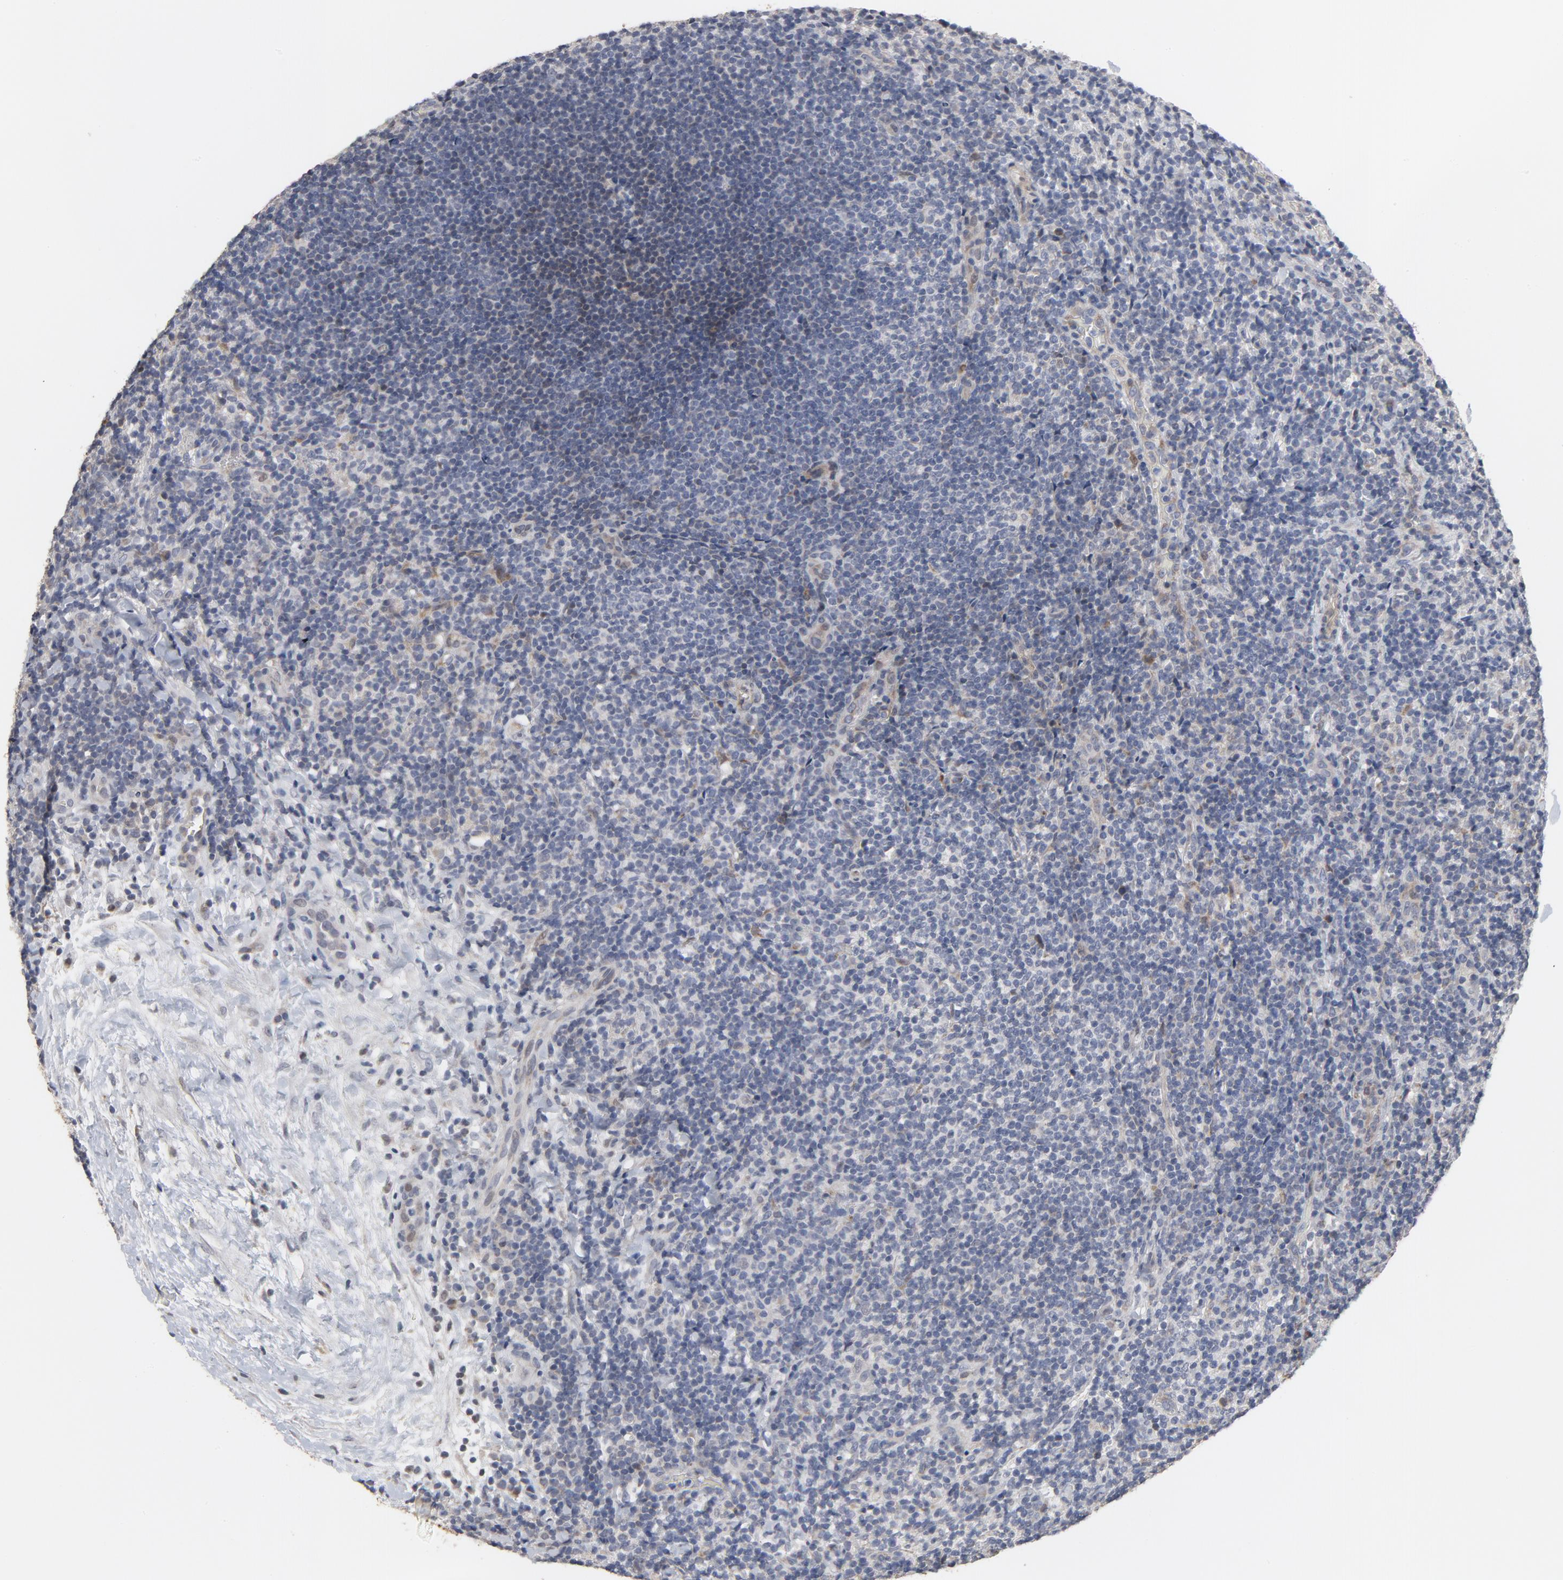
{"staining": {"intensity": "moderate", "quantity": "<25%", "location": "cytoplasmic/membranous"}, "tissue": "lymphoma", "cell_type": "Tumor cells", "image_type": "cancer", "snomed": [{"axis": "morphology", "description": "Malignant lymphoma, non-Hodgkin's type, Low grade"}, {"axis": "topography", "description": "Lymph node"}], "caption": "IHC (DAB (3,3'-diaminobenzidine)) staining of lymphoma exhibits moderate cytoplasmic/membranous protein expression in approximately <25% of tumor cells. (Stains: DAB in brown, nuclei in blue, Microscopy: brightfield microscopy at high magnification).", "gene": "PPP1R1B", "patient": {"sex": "female", "age": 76}}